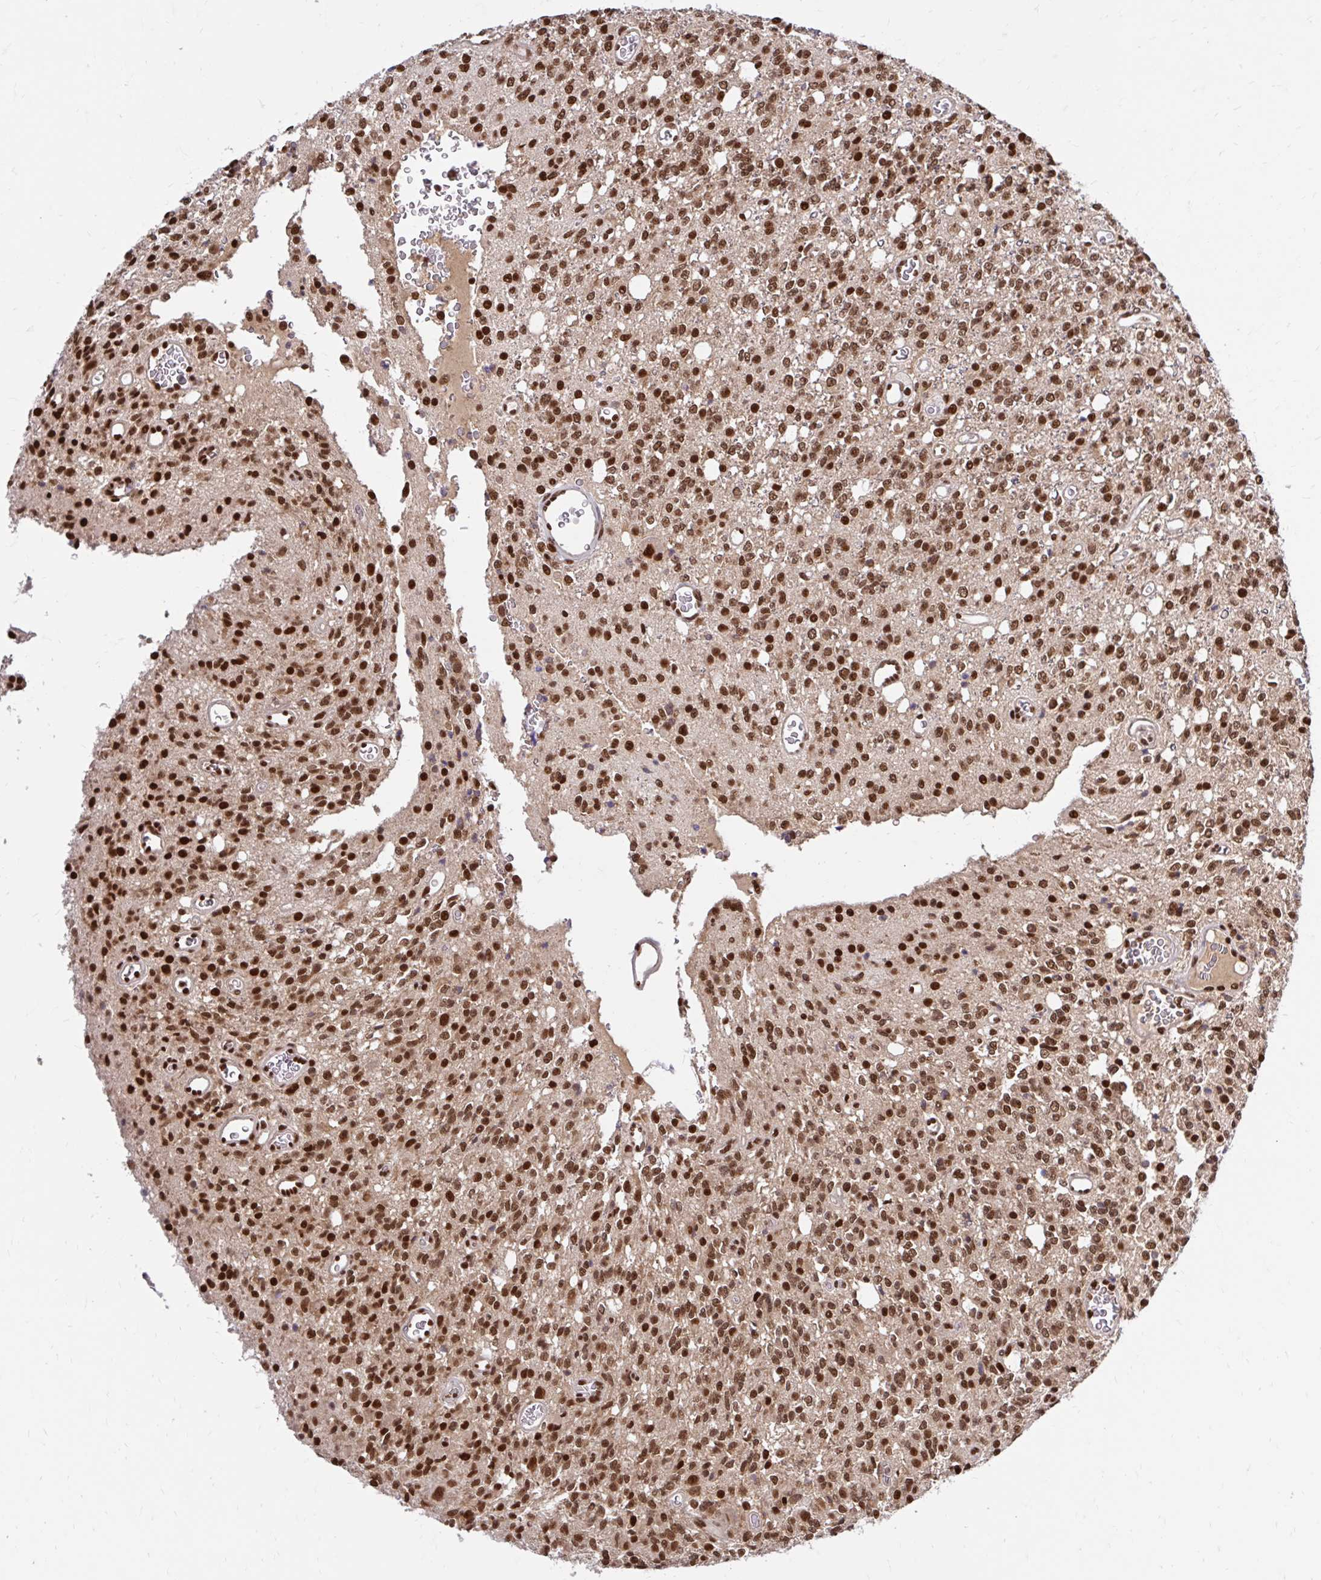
{"staining": {"intensity": "strong", "quantity": ">75%", "location": "nuclear"}, "tissue": "glioma", "cell_type": "Tumor cells", "image_type": "cancer", "snomed": [{"axis": "morphology", "description": "Glioma, malignant, High grade"}, {"axis": "topography", "description": "Brain"}], "caption": "Tumor cells show high levels of strong nuclear staining in approximately >75% of cells in glioma. The staining was performed using DAB (3,3'-diaminobenzidine), with brown indicating positive protein expression. Nuclei are stained blue with hematoxylin.", "gene": "ABCA9", "patient": {"sex": "male", "age": 34}}